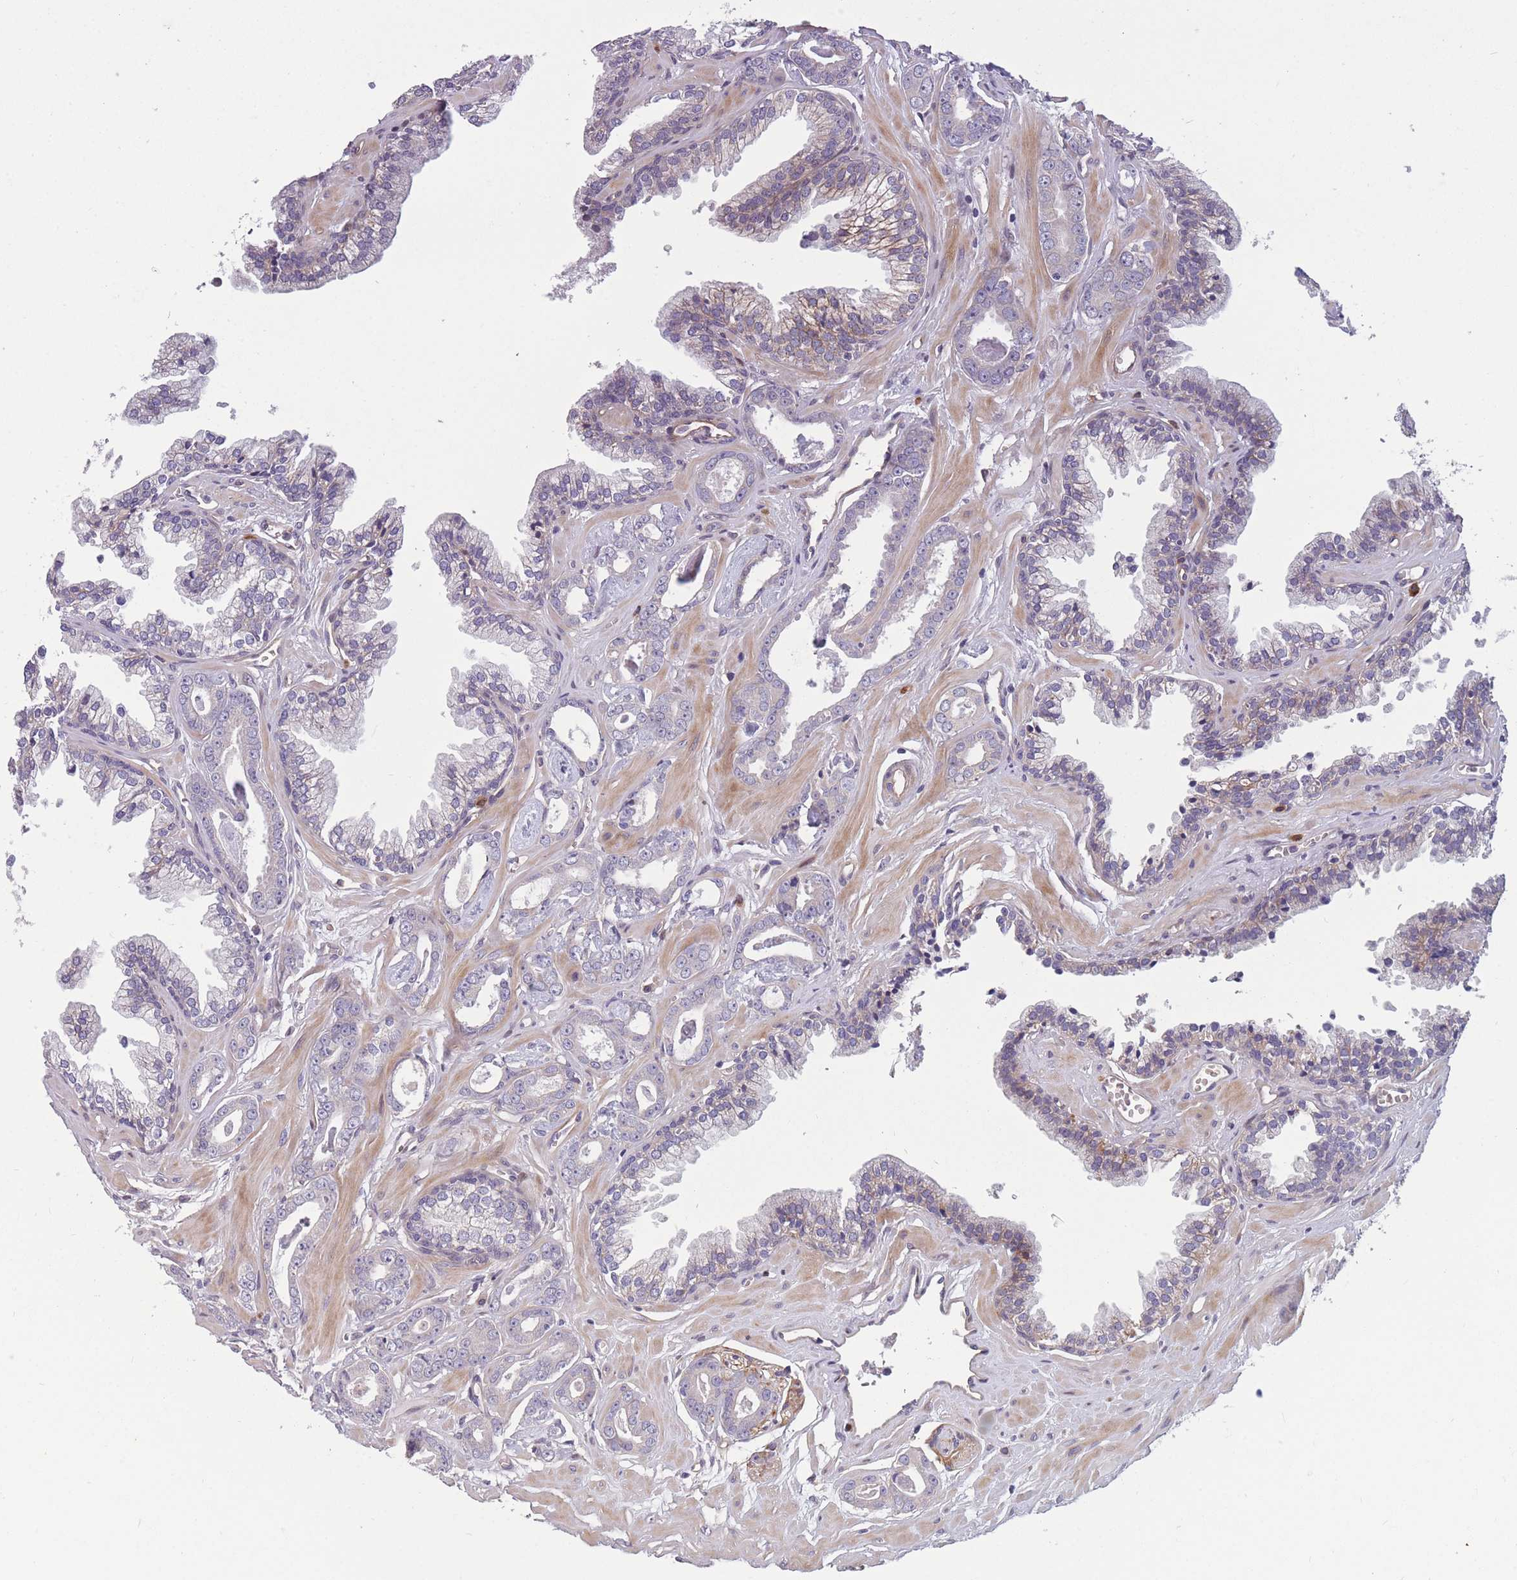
{"staining": {"intensity": "negative", "quantity": "none", "location": "none"}, "tissue": "prostate cancer", "cell_type": "Tumor cells", "image_type": "cancer", "snomed": [{"axis": "morphology", "description": "Adenocarcinoma, Low grade"}, {"axis": "topography", "description": "Prostate"}], "caption": "The photomicrograph displays no staining of tumor cells in prostate cancer.", "gene": "FAM83F", "patient": {"sex": "male", "age": 60}}